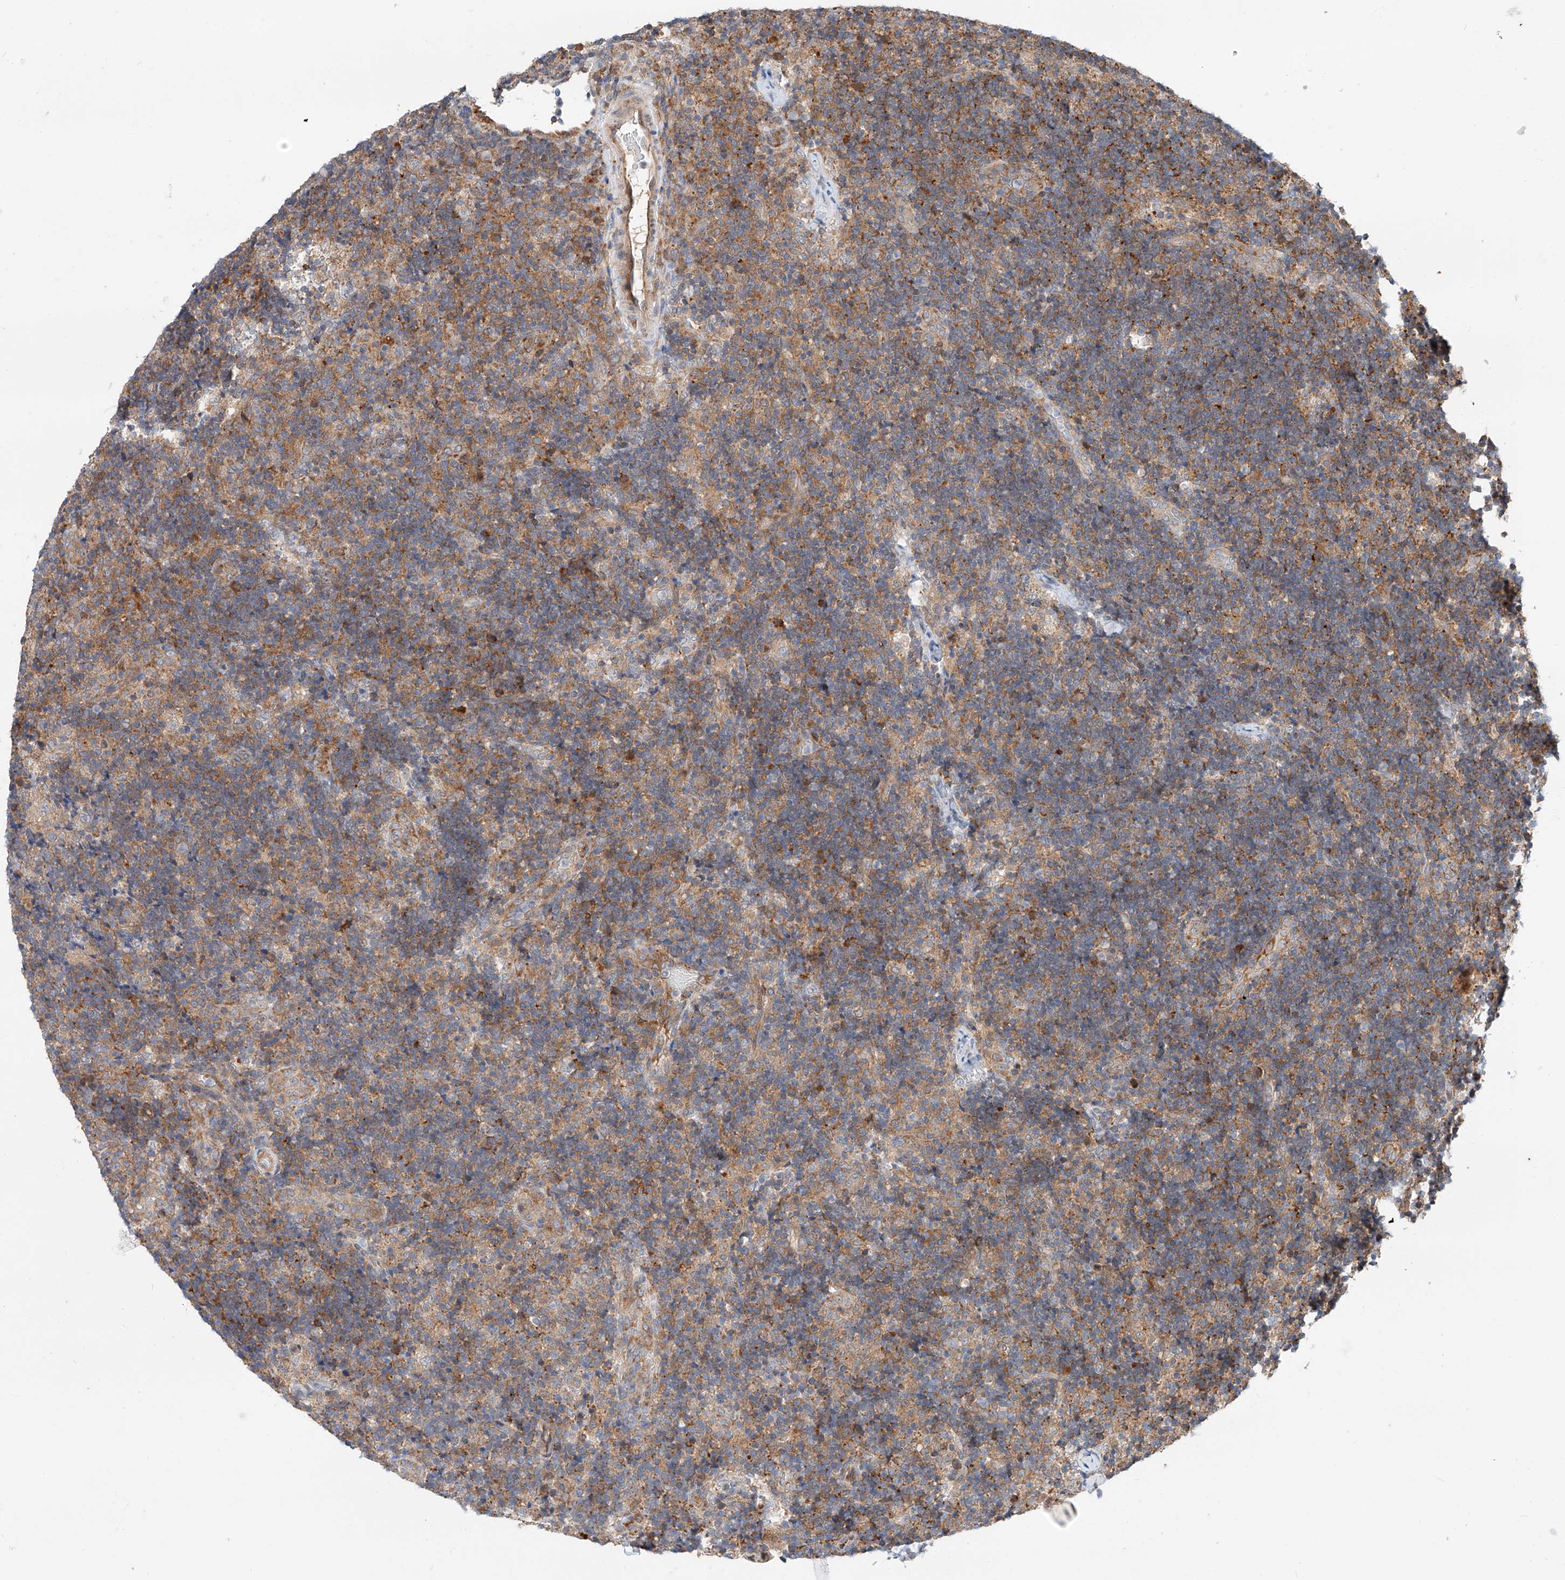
{"staining": {"intensity": "moderate", "quantity": ">75%", "location": "cytoplasmic/membranous"}, "tissue": "lymph node", "cell_type": "Germinal center cells", "image_type": "normal", "snomed": [{"axis": "morphology", "description": "Normal tissue, NOS"}, {"axis": "topography", "description": "Lymph node"}], "caption": "Protein analysis of unremarkable lymph node displays moderate cytoplasmic/membranous staining in about >75% of germinal center cells. The staining is performed using DAB (3,3'-diaminobenzidine) brown chromogen to label protein expression. The nuclei are counter-stained blue using hematoxylin.", "gene": "RUSC1", "patient": {"sex": "female", "age": 22}}